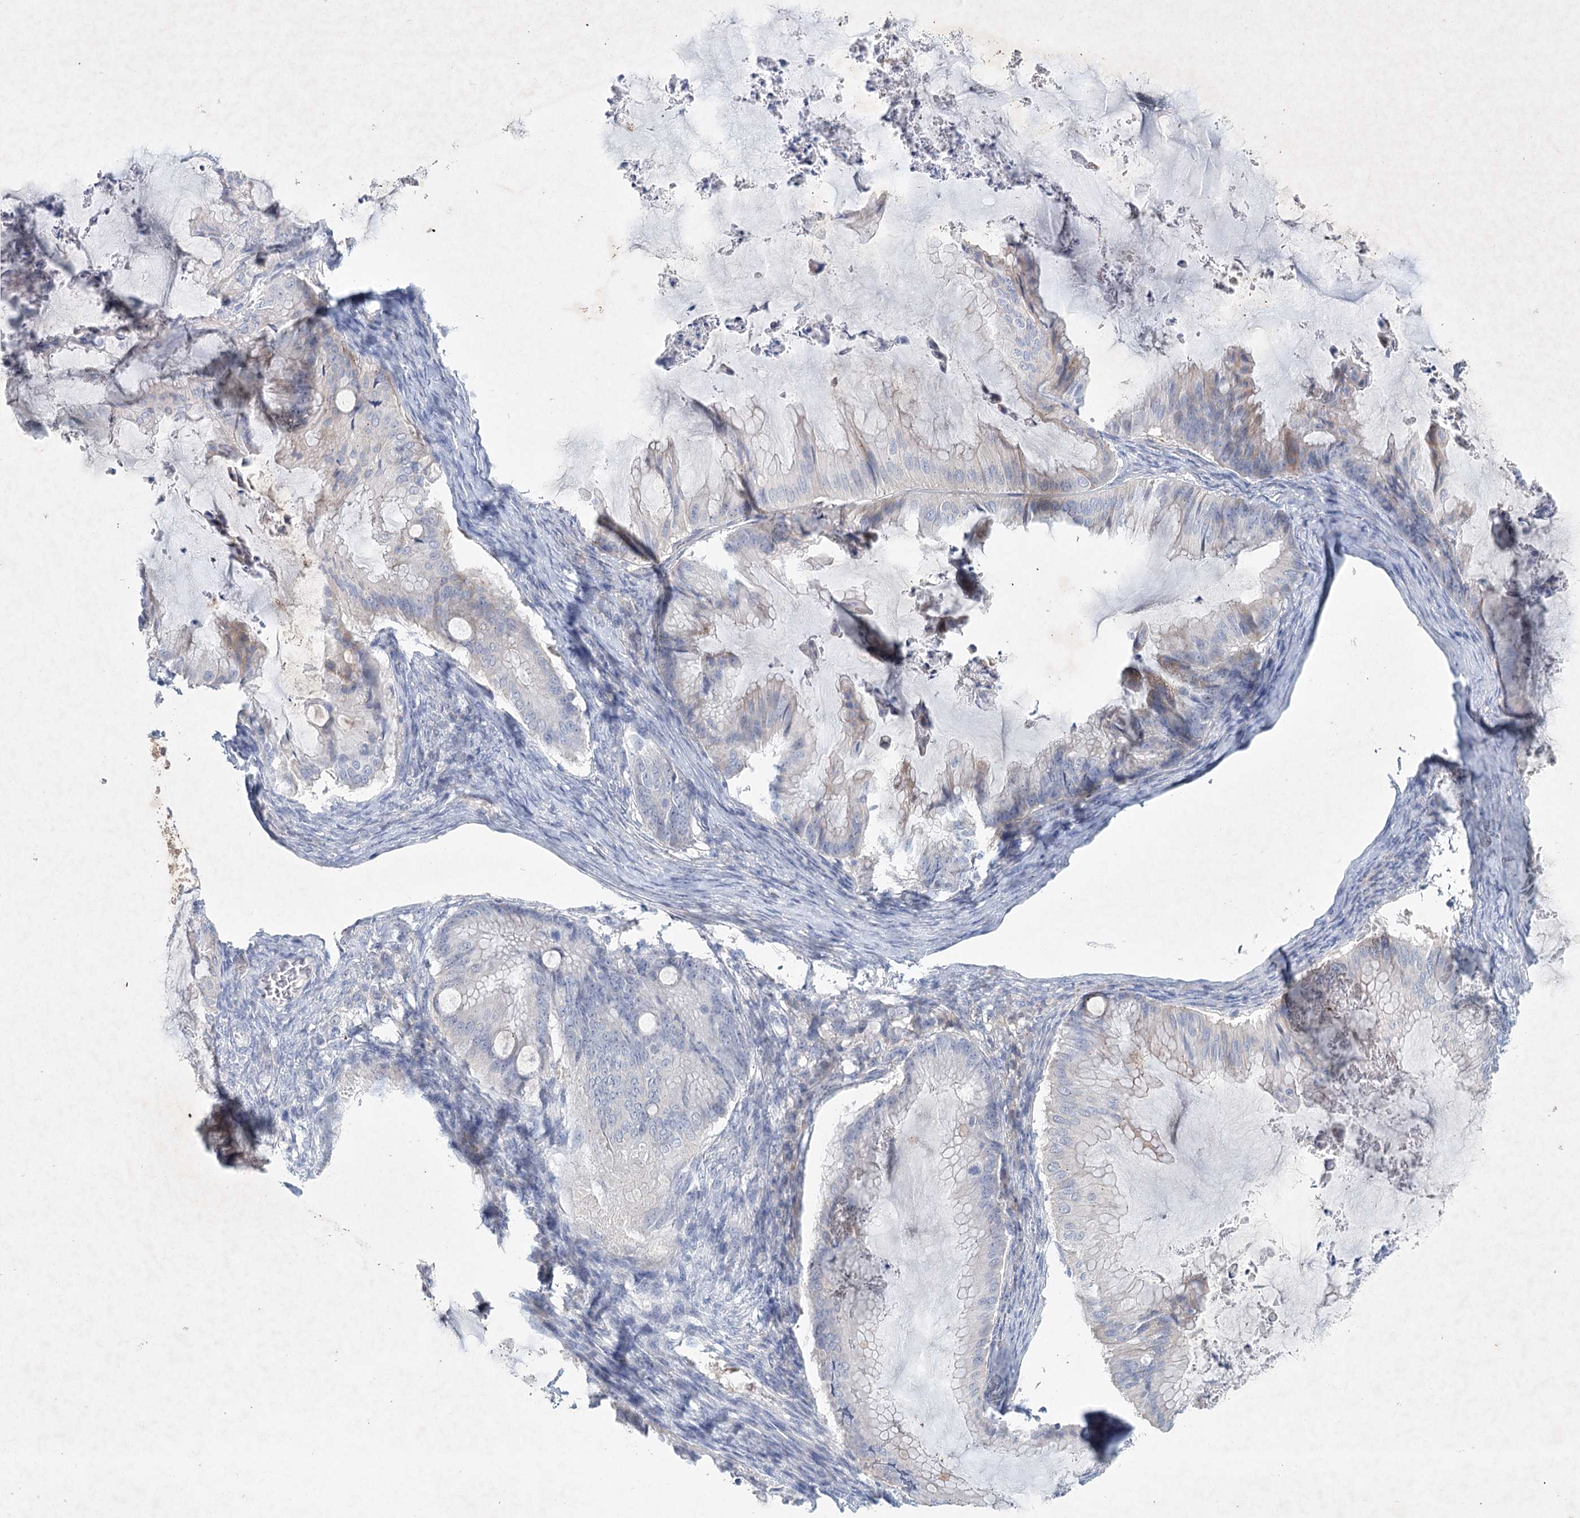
{"staining": {"intensity": "weak", "quantity": "<25%", "location": "cytoplasmic/membranous"}, "tissue": "ovarian cancer", "cell_type": "Tumor cells", "image_type": "cancer", "snomed": [{"axis": "morphology", "description": "Cystadenocarcinoma, mucinous, NOS"}, {"axis": "topography", "description": "Ovary"}], "caption": "Immunohistochemistry photomicrograph of ovarian mucinous cystadenocarcinoma stained for a protein (brown), which displays no expression in tumor cells.", "gene": "MAP3K13", "patient": {"sex": "female", "age": 71}}